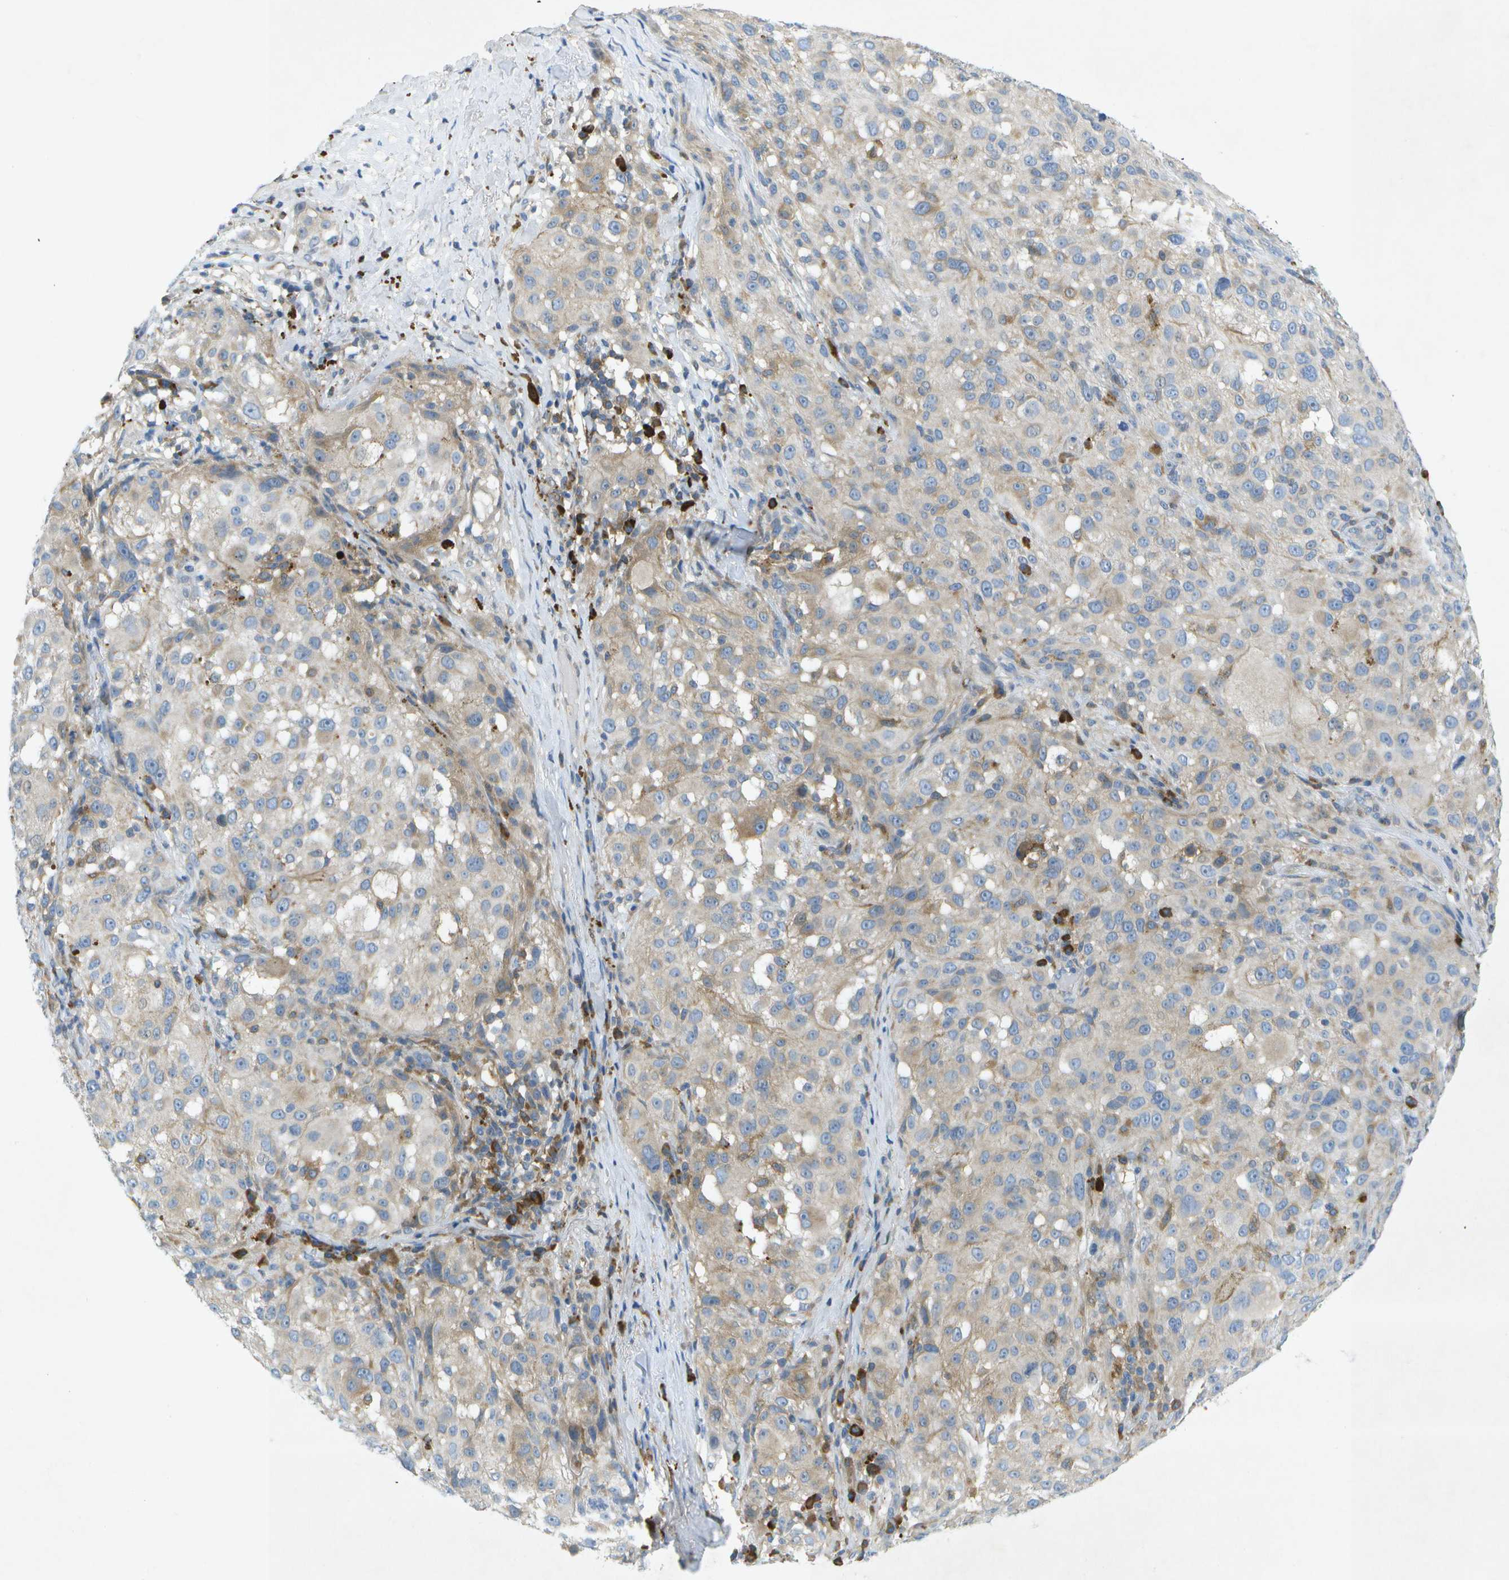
{"staining": {"intensity": "weak", "quantity": "<25%", "location": "cytoplasmic/membranous"}, "tissue": "melanoma", "cell_type": "Tumor cells", "image_type": "cancer", "snomed": [{"axis": "morphology", "description": "Necrosis, NOS"}, {"axis": "morphology", "description": "Malignant melanoma, NOS"}, {"axis": "topography", "description": "Skin"}], "caption": "This is an IHC histopathology image of human melanoma. There is no positivity in tumor cells.", "gene": "WNK2", "patient": {"sex": "female", "age": 87}}